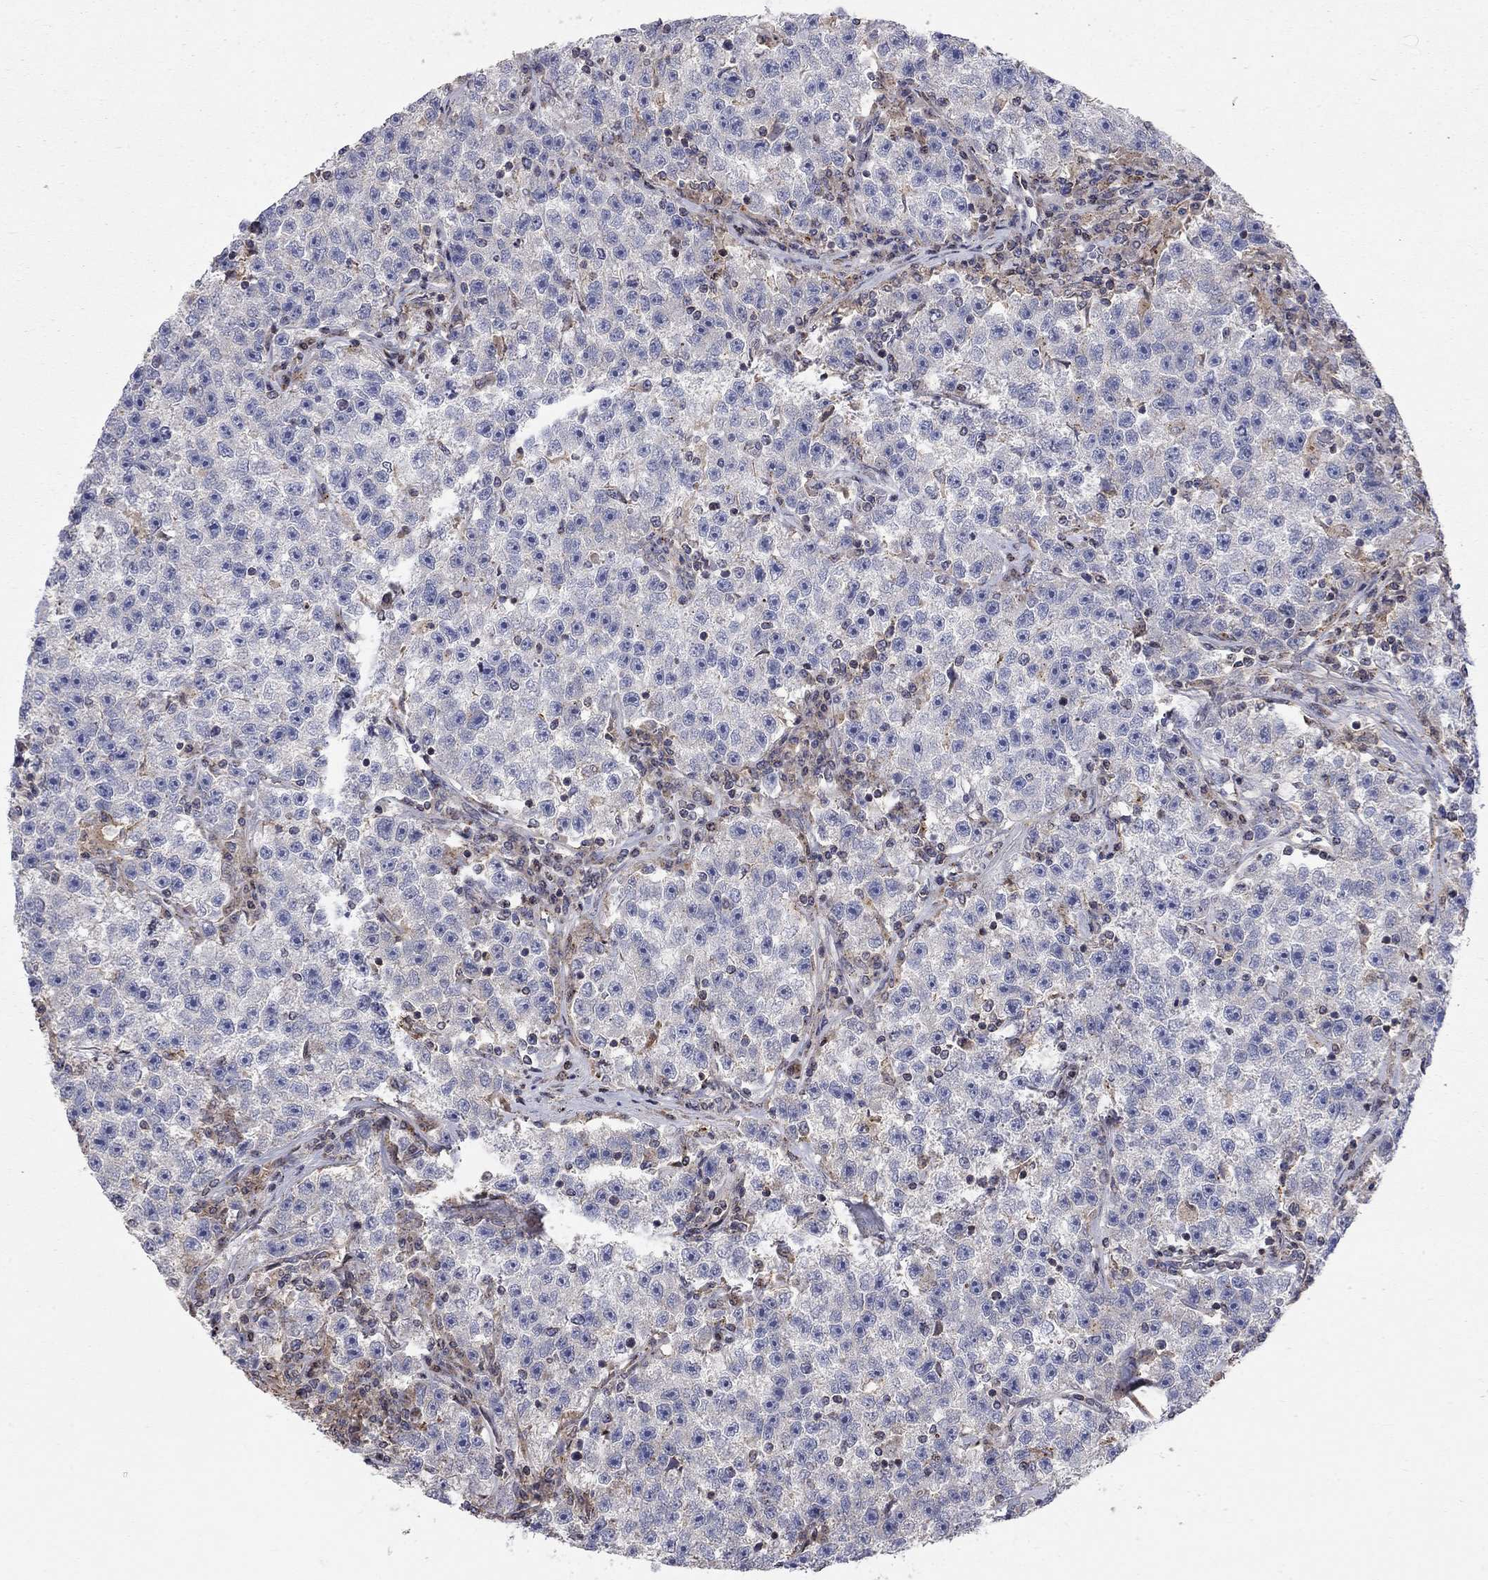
{"staining": {"intensity": "negative", "quantity": "none", "location": "none"}, "tissue": "testis cancer", "cell_type": "Tumor cells", "image_type": "cancer", "snomed": [{"axis": "morphology", "description": "Seminoma, NOS"}, {"axis": "topography", "description": "Testis"}], "caption": "Immunohistochemical staining of testis cancer (seminoma) displays no significant positivity in tumor cells. (DAB immunohistochemistry (IHC) with hematoxylin counter stain).", "gene": "ERN2", "patient": {"sex": "male", "age": 22}}